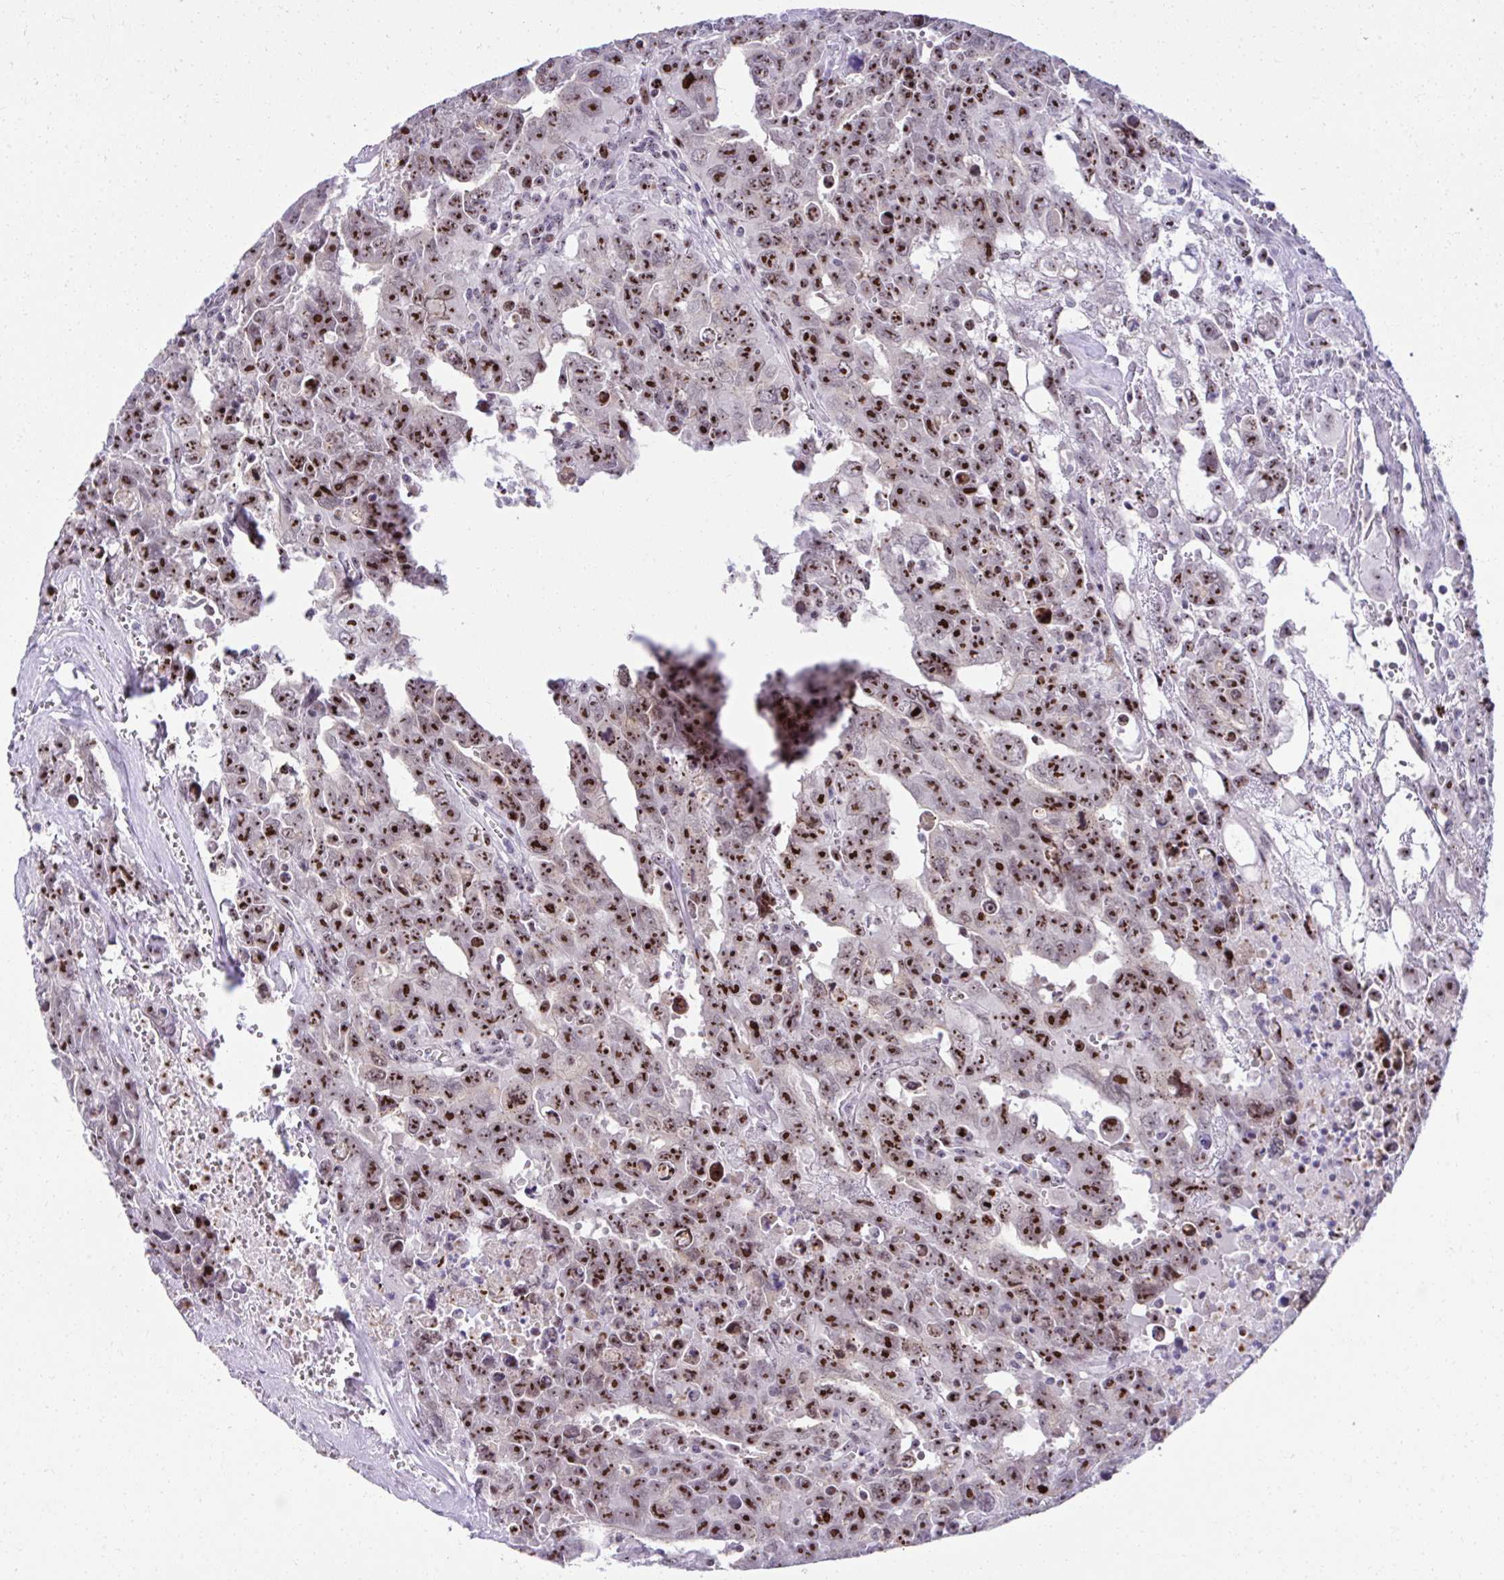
{"staining": {"intensity": "strong", "quantity": ">75%", "location": "nuclear"}, "tissue": "testis cancer", "cell_type": "Tumor cells", "image_type": "cancer", "snomed": [{"axis": "morphology", "description": "Carcinoma, Embryonal, NOS"}, {"axis": "topography", "description": "Testis"}], "caption": "There is high levels of strong nuclear expression in tumor cells of embryonal carcinoma (testis), as demonstrated by immunohistochemical staining (brown color).", "gene": "CEP72", "patient": {"sex": "male", "age": 24}}